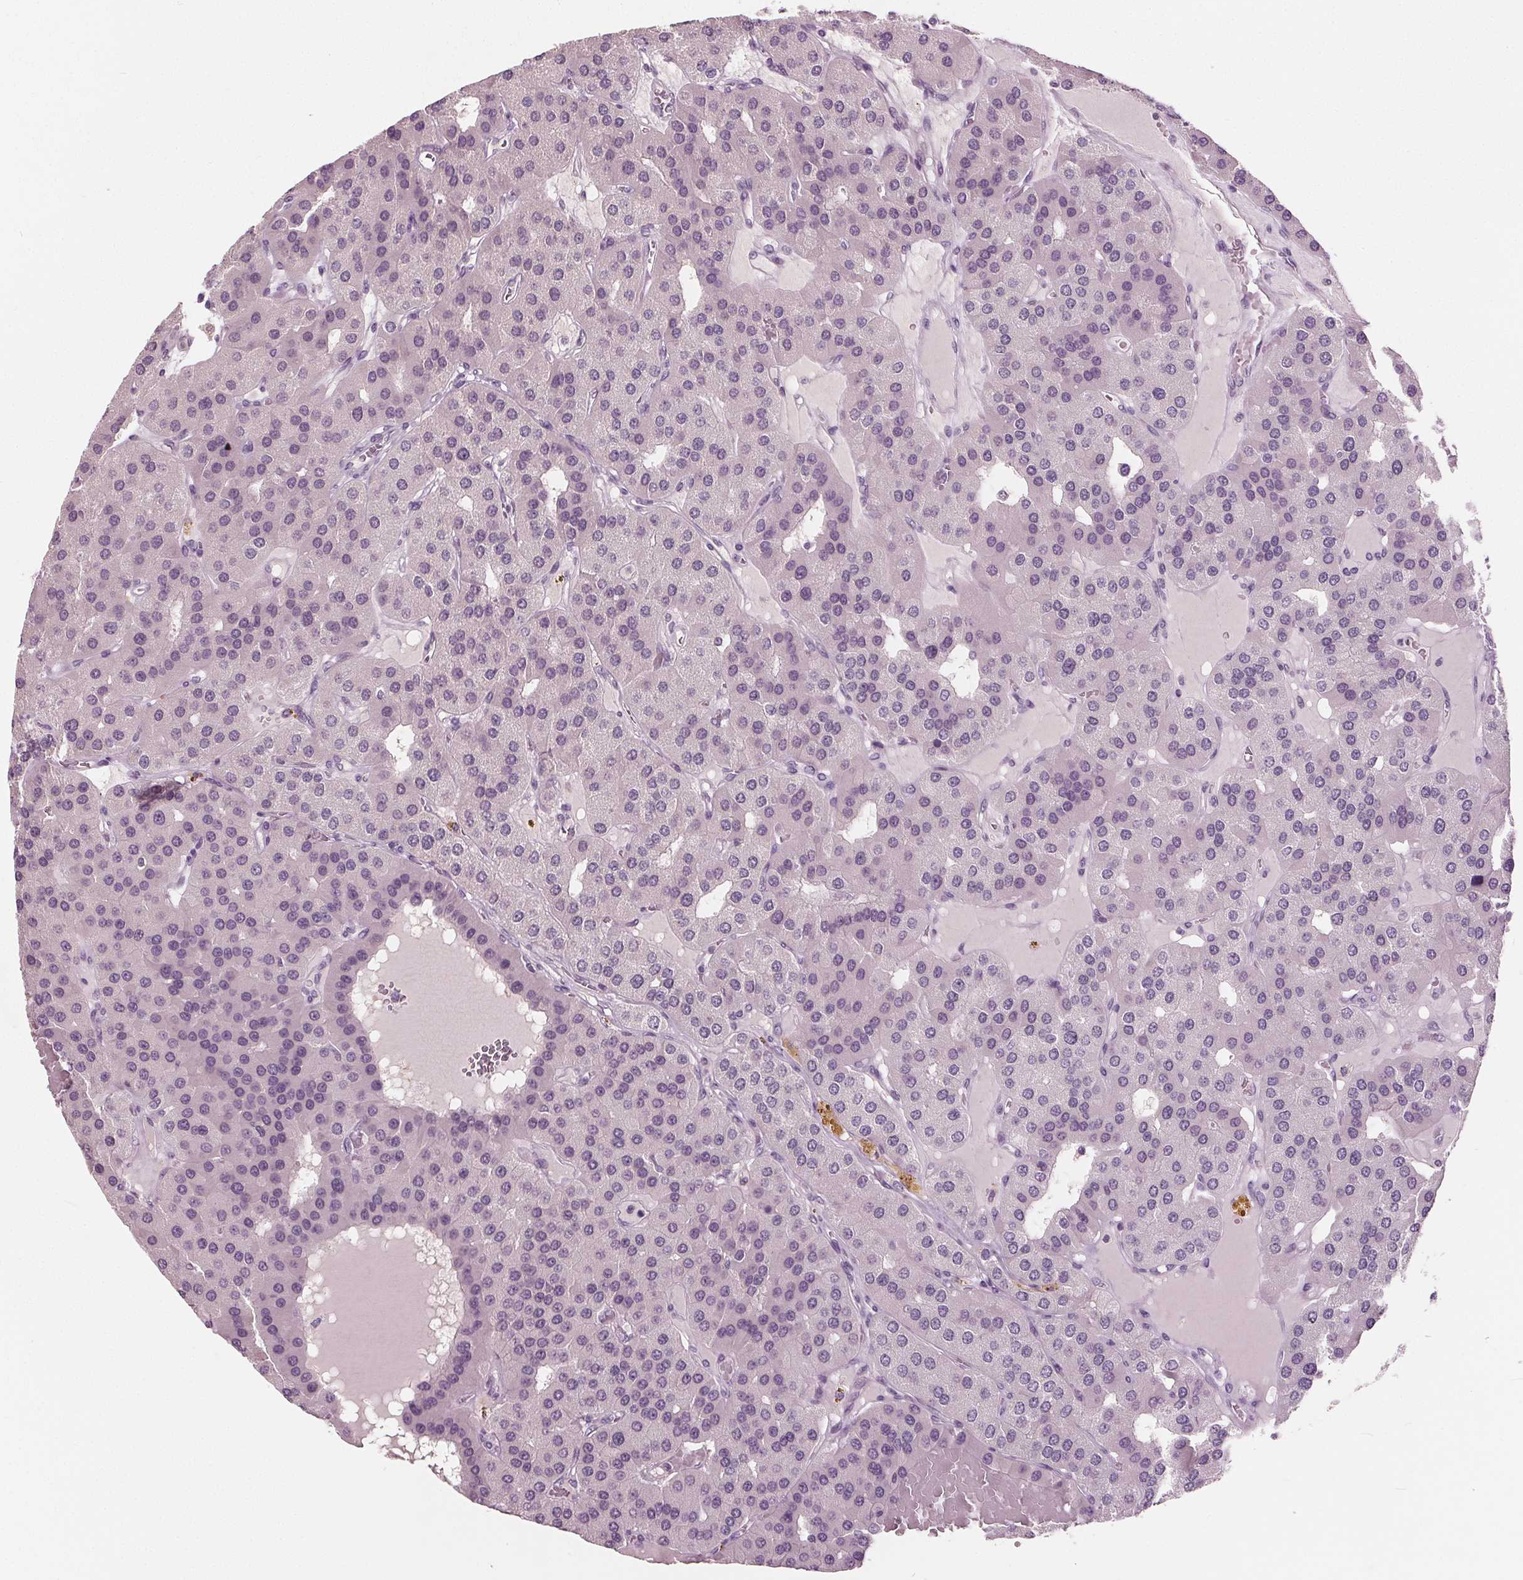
{"staining": {"intensity": "negative", "quantity": "none", "location": "none"}, "tissue": "parathyroid gland", "cell_type": "Glandular cells", "image_type": "normal", "snomed": [{"axis": "morphology", "description": "Normal tissue, NOS"}, {"axis": "morphology", "description": "Adenoma, NOS"}, {"axis": "topography", "description": "Parathyroid gland"}], "caption": "Immunohistochemical staining of normal human parathyroid gland reveals no significant positivity in glandular cells. (DAB (3,3'-diaminobenzidine) immunohistochemistry visualized using brightfield microscopy, high magnification).", "gene": "TKFC", "patient": {"sex": "female", "age": 86}}